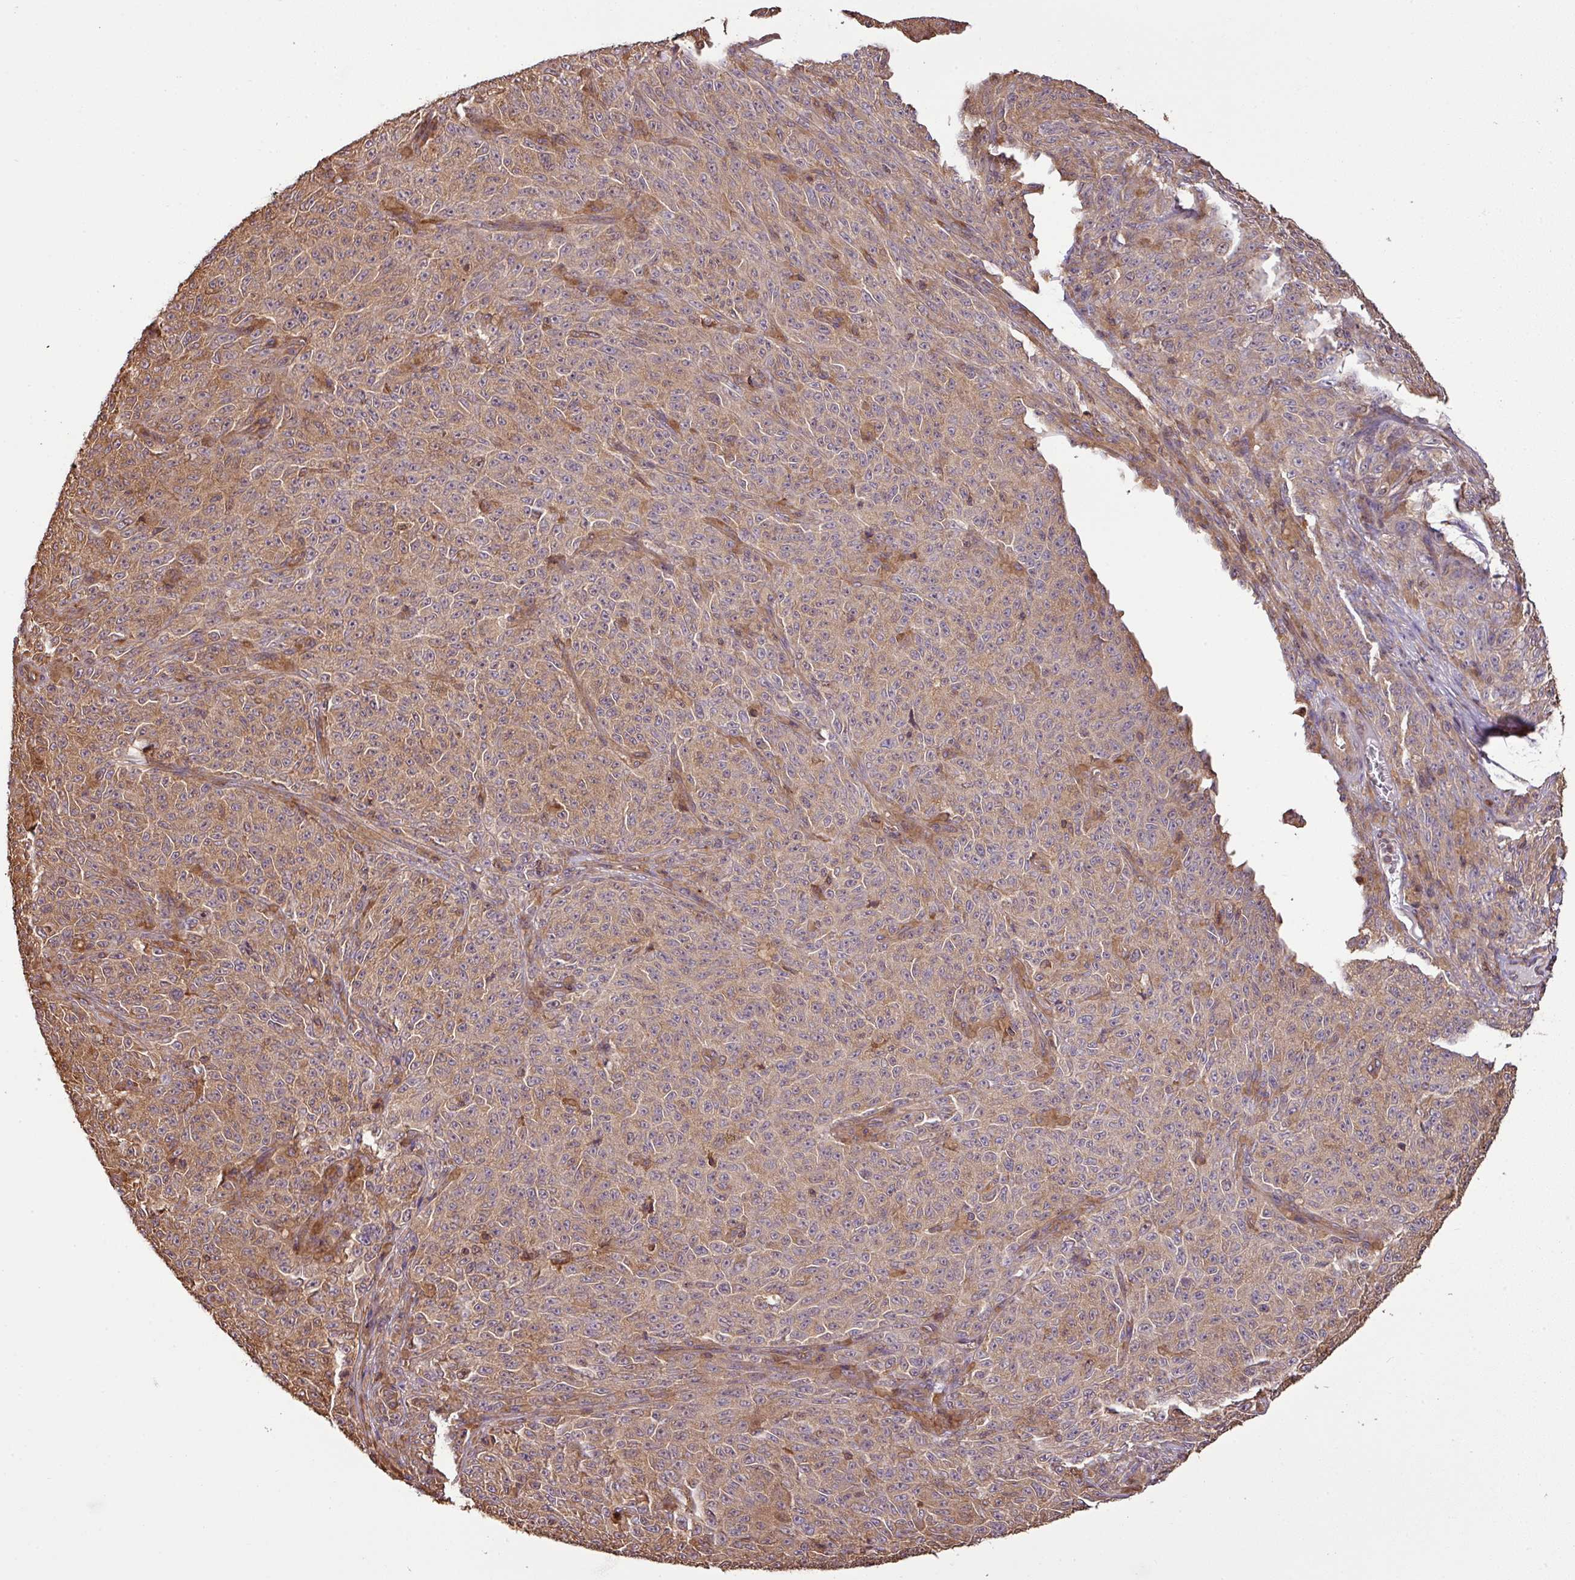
{"staining": {"intensity": "moderate", "quantity": ">75%", "location": "cytoplasmic/membranous,nuclear"}, "tissue": "melanoma", "cell_type": "Tumor cells", "image_type": "cancer", "snomed": [{"axis": "morphology", "description": "Malignant melanoma, NOS"}, {"axis": "topography", "description": "Skin"}], "caption": "This is a micrograph of immunohistochemistry (IHC) staining of melanoma, which shows moderate positivity in the cytoplasmic/membranous and nuclear of tumor cells.", "gene": "VENTX", "patient": {"sex": "female", "age": 82}}